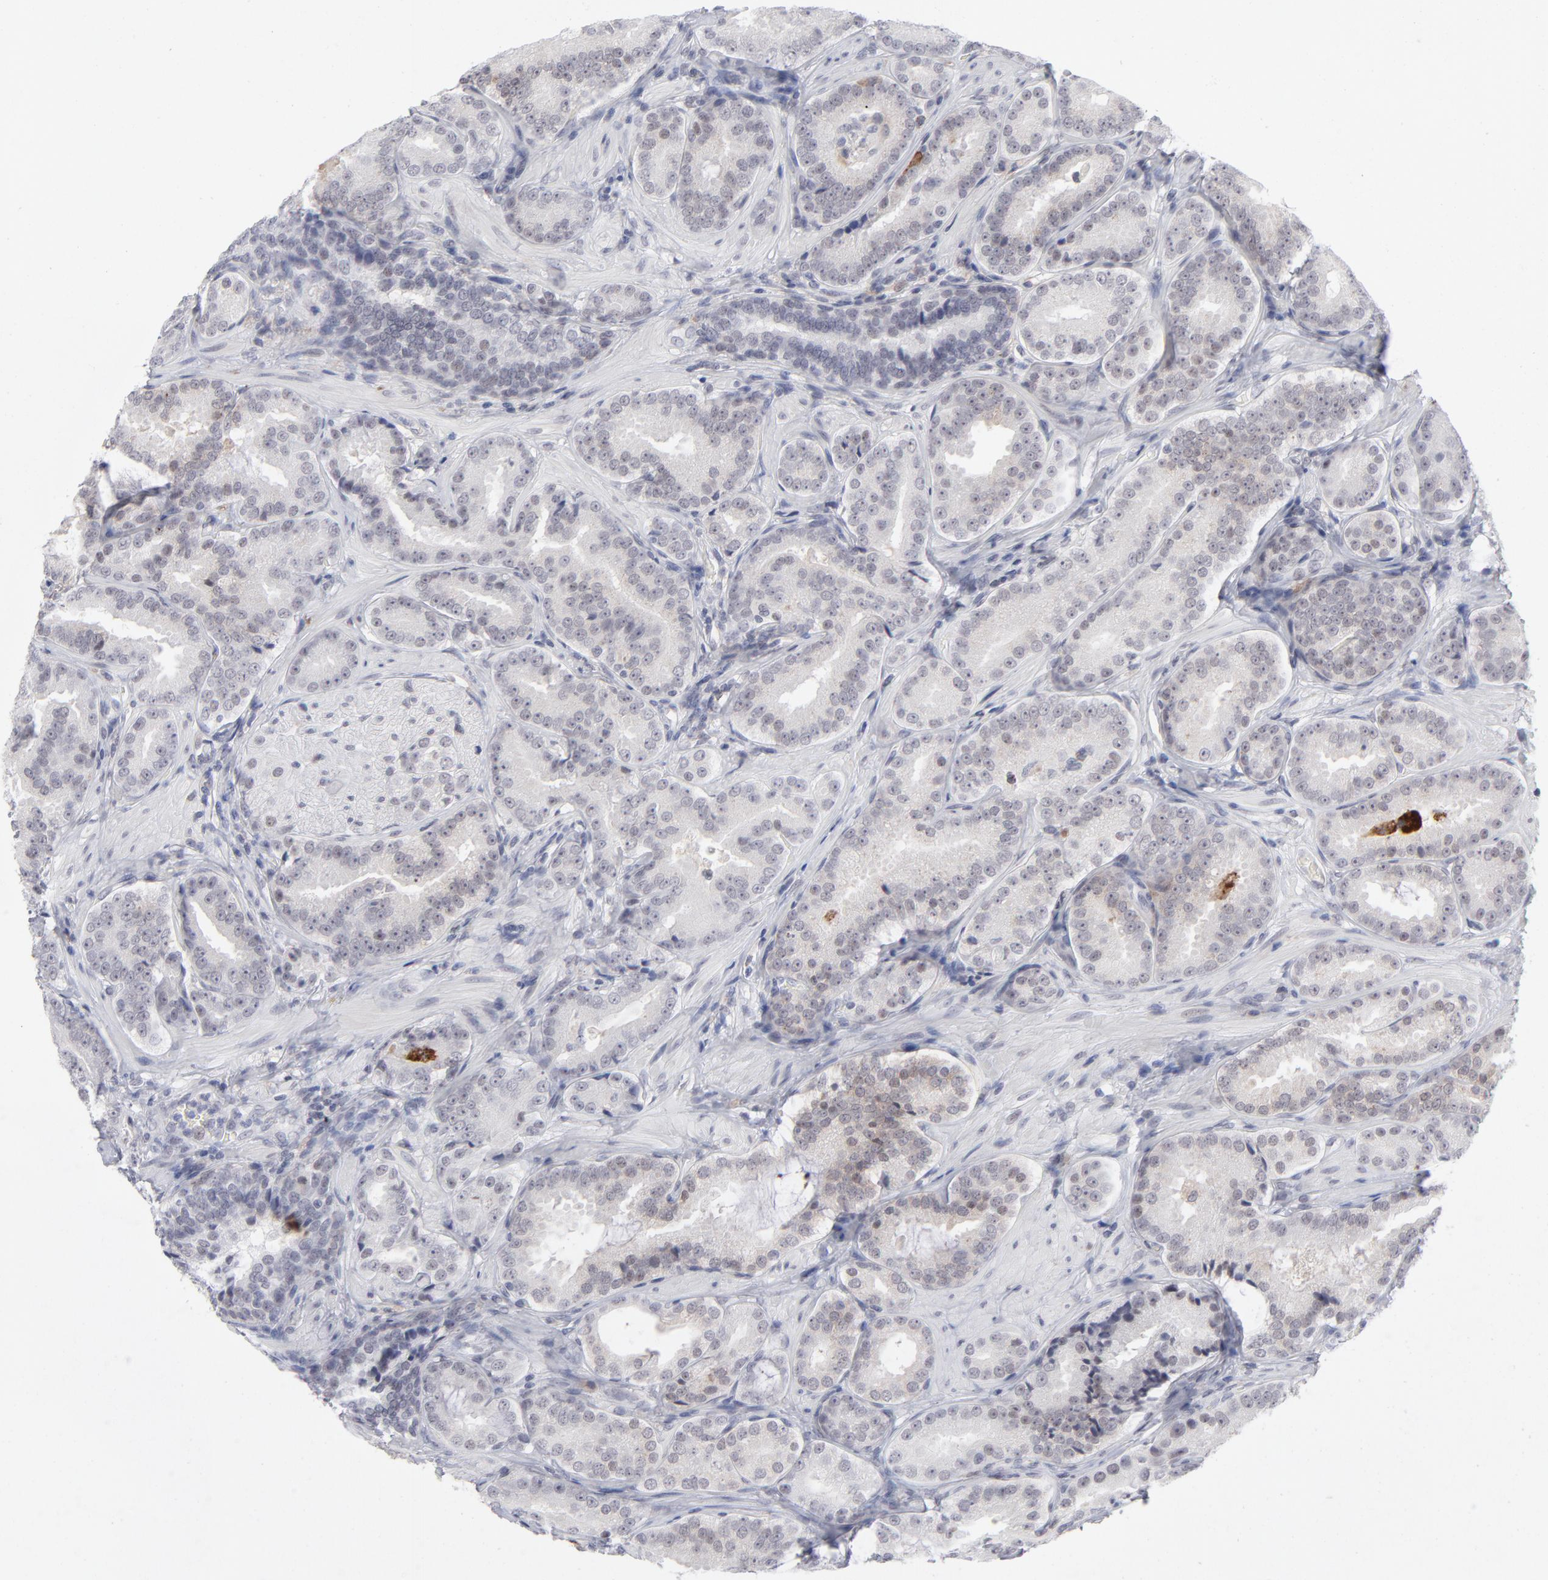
{"staining": {"intensity": "negative", "quantity": "none", "location": "none"}, "tissue": "prostate cancer", "cell_type": "Tumor cells", "image_type": "cancer", "snomed": [{"axis": "morphology", "description": "Adenocarcinoma, Low grade"}, {"axis": "topography", "description": "Prostate"}], "caption": "The photomicrograph demonstrates no staining of tumor cells in prostate cancer (adenocarcinoma (low-grade)).", "gene": "CCR2", "patient": {"sex": "male", "age": 59}}